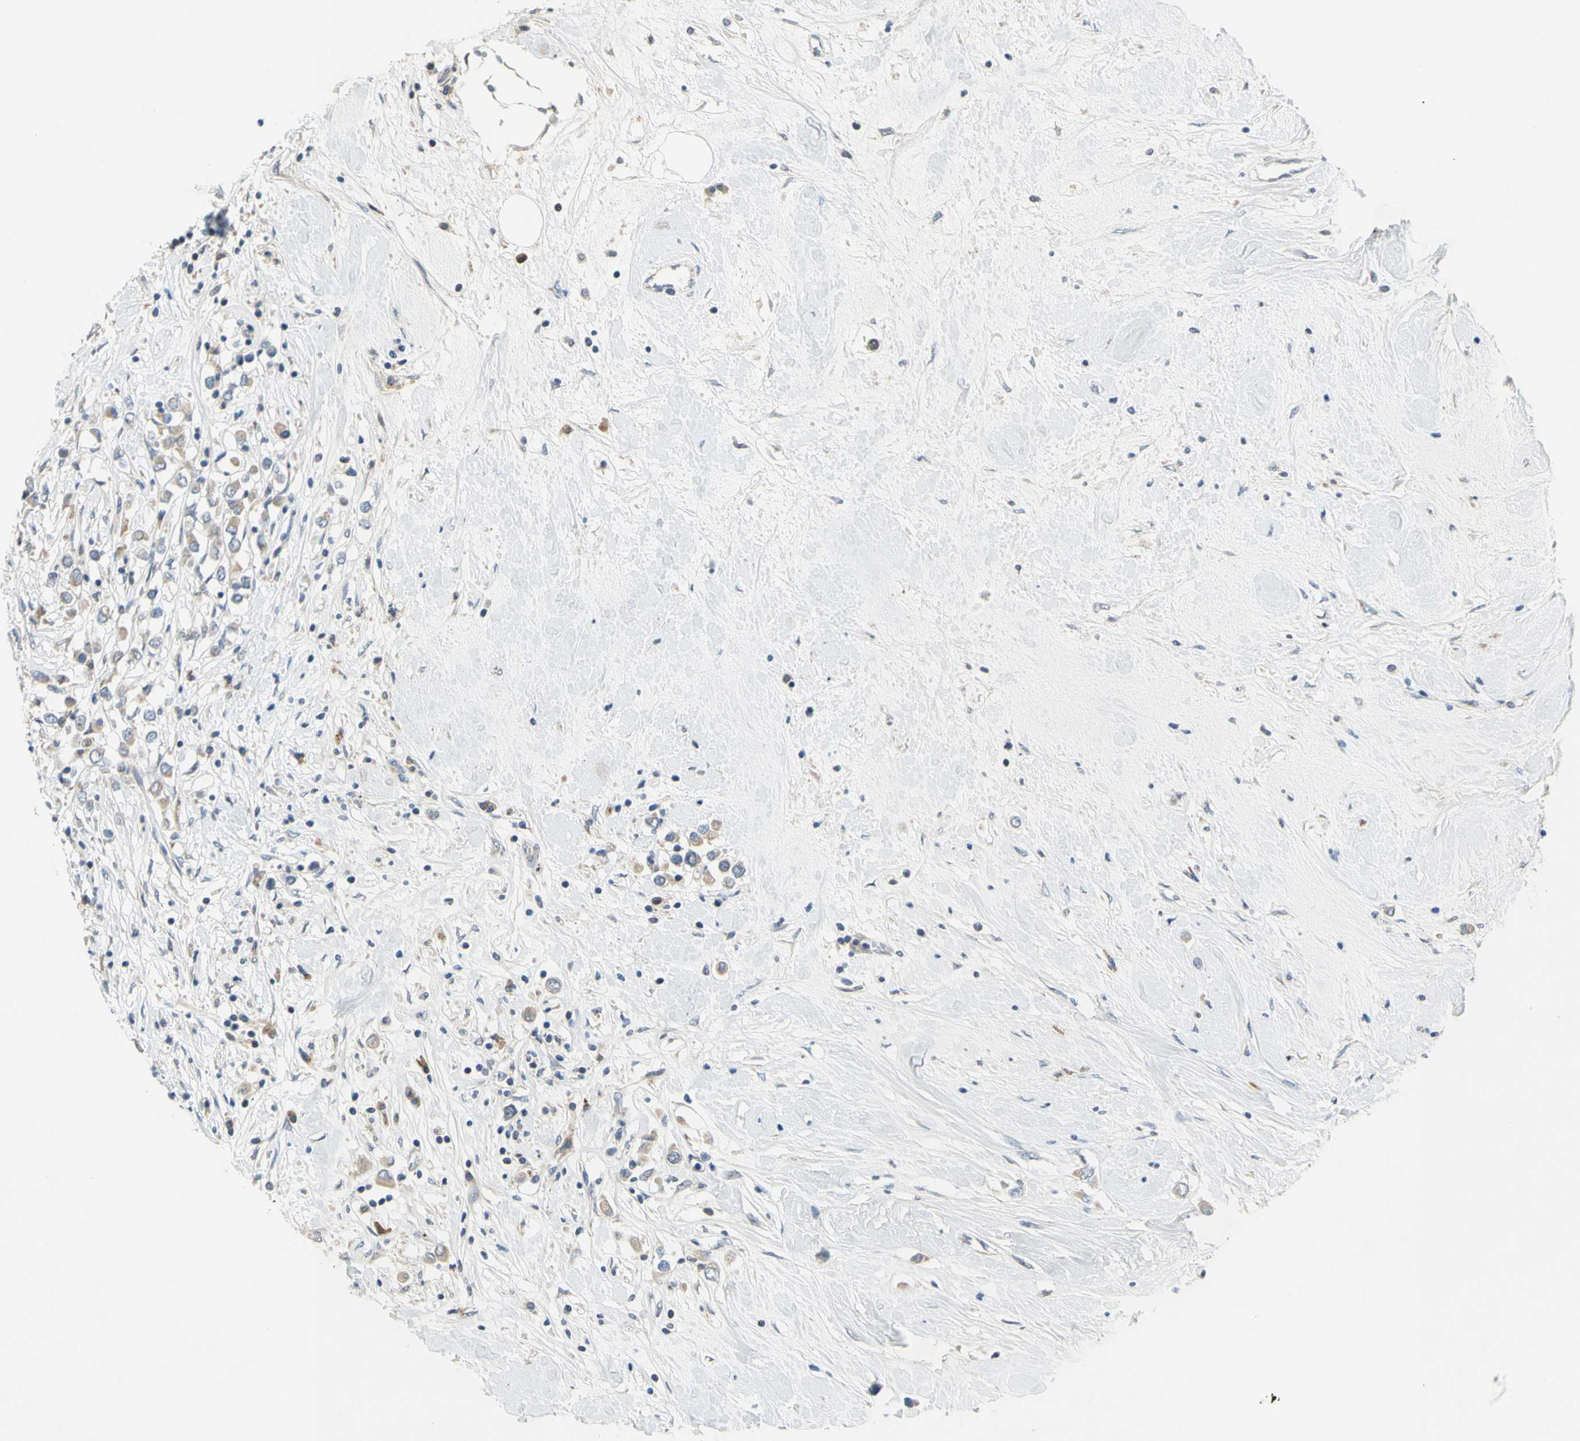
{"staining": {"intensity": "moderate", "quantity": ">75%", "location": "cytoplasmic/membranous"}, "tissue": "breast cancer", "cell_type": "Tumor cells", "image_type": "cancer", "snomed": [{"axis": "morphology", "description": "Duct carcinoma"}, {"axis": "topography", "description": "Breast"}], "caption": "Protein staining displays moderate cytoplasmic/membranous expression in approximately >75% of tumor cells in breast cancer (invasive ductal carcinoma).", "gene": "CCNB2", "patient": {"sex": "female", "age": 61}}